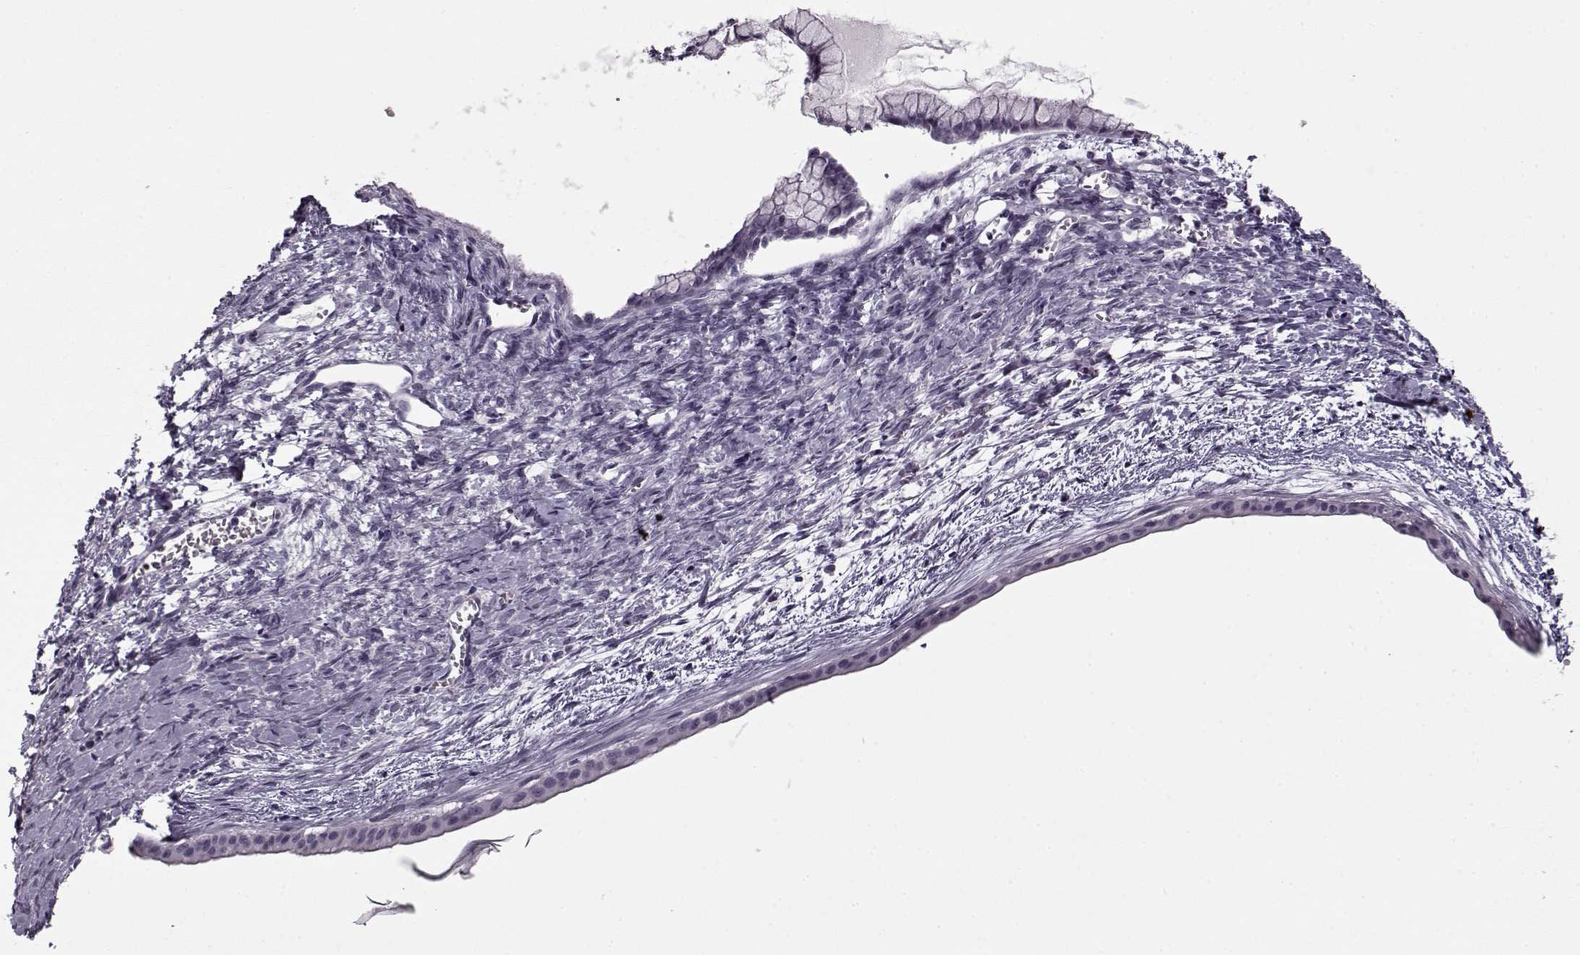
{"staining": {"intensity": "negative", "quantity": "none", "location": "none"}, "tissue": "ovarian cancer", "cell_type": "Tumor cells", "image_type": "cancer", "snomed": [{"axis": "morphology", "description": "Cystadenocarcinoma, mucinous, NOS"}, {"axis": "topography", "description": "Ovary"}], "caption": "High power microscopy image of an IHC histopathology image of mucinous cystadenocarcinoma (ovarian), revealing no significant expression in tumor cells.", "gene": "PNMT", "patient": {"sex": "female", "age": 41}}